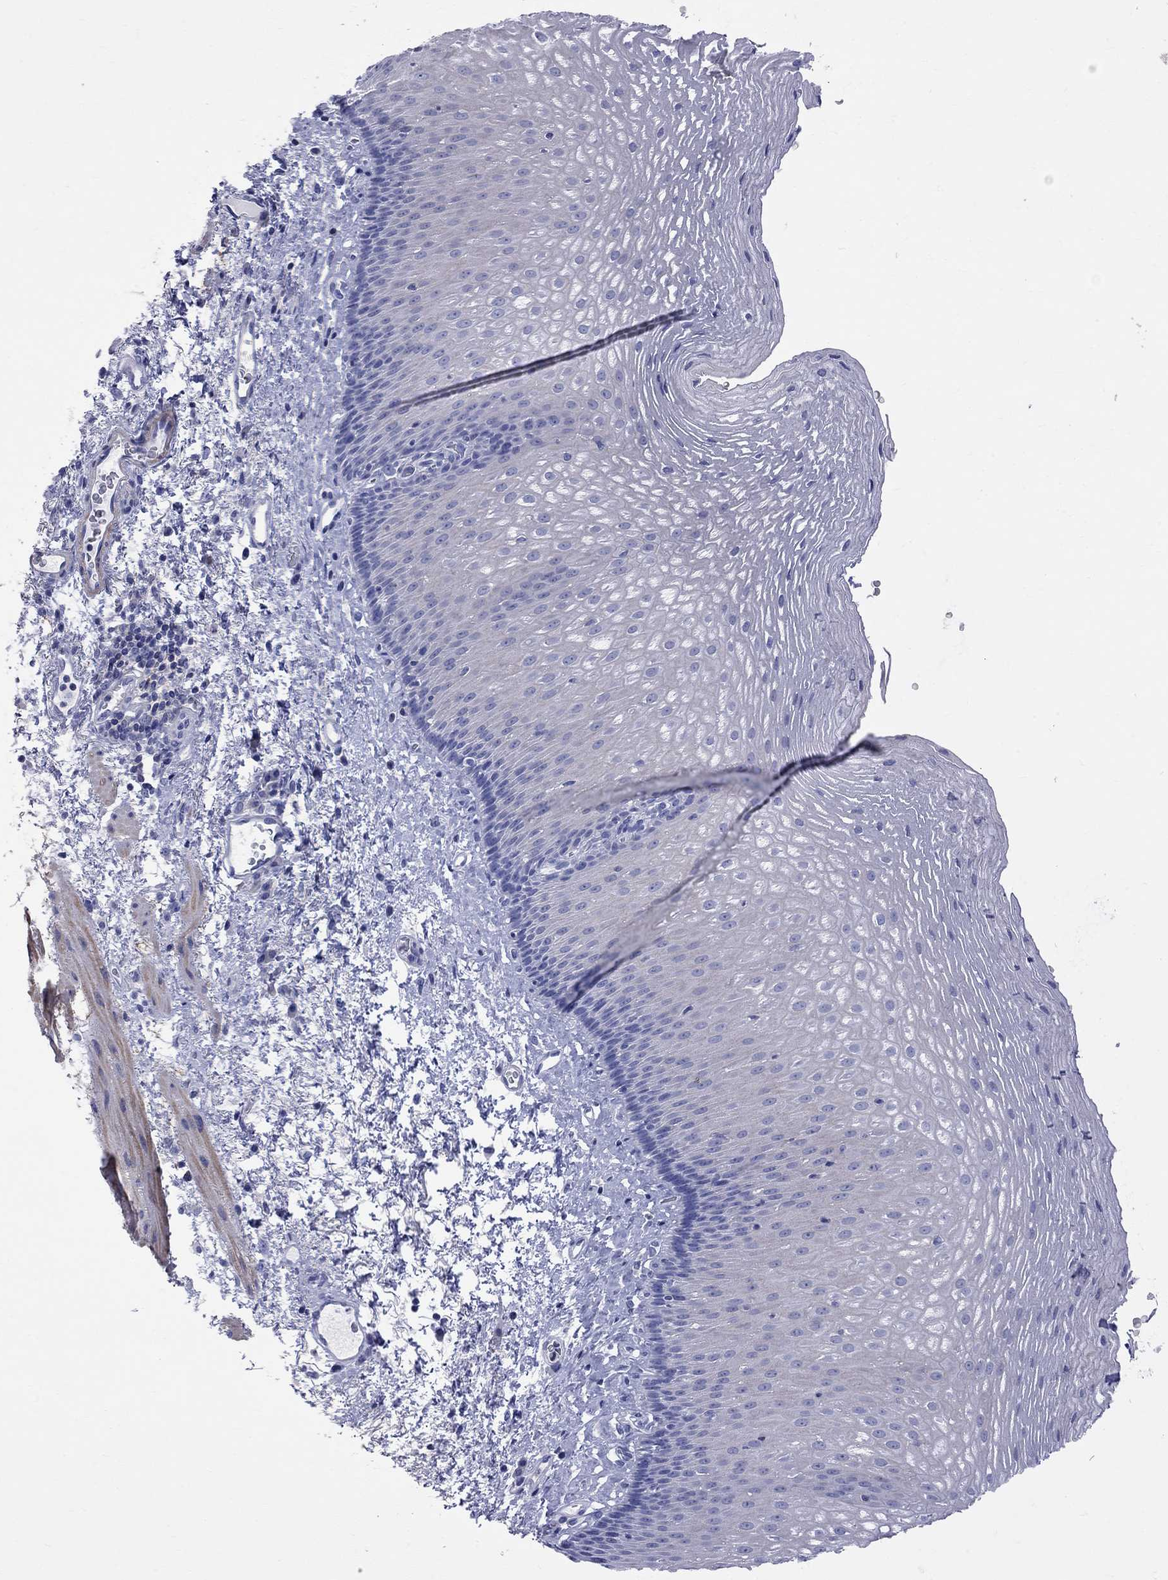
{"staining": {"intensity": "negative", "quantity": "none", "location": "none"}, "tissue": "esophagus", "cell_type": "Squamous epithelial cells", "image_type": "normal", "snomed": [{"axis": "morphology", "description": "Normal tissue, NOS"}, {"axis": "topography", "description": "Esophagus"}], "caption": "Micrograph shows no significant protein staining in squamous epithelial cells of unremarkable esophagus. (DAB IHC with hematoxylin counter stain).", "gene": "S100A3", "patient": {"sex": "male", "age": 76}}